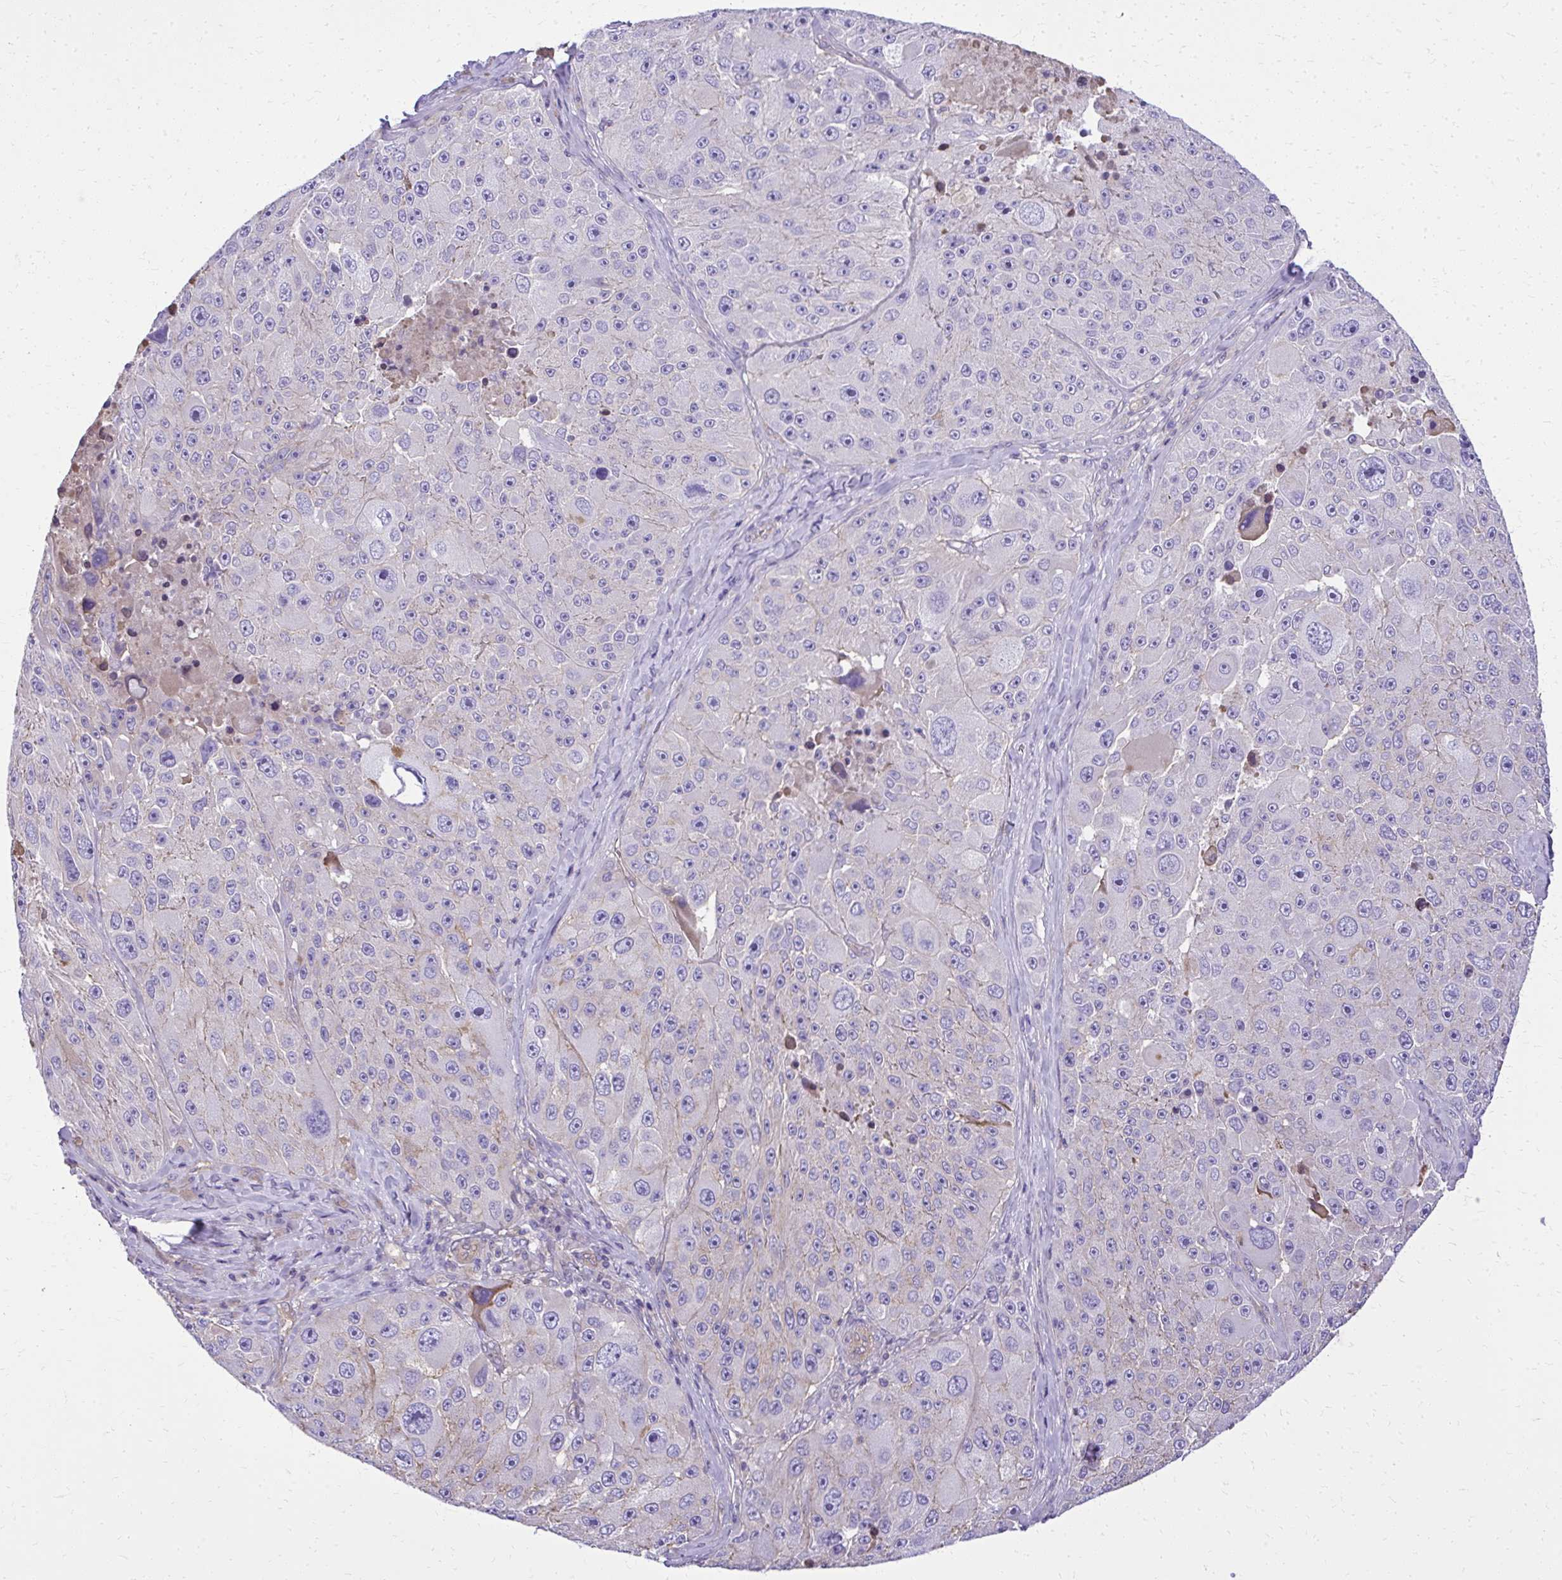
{"staining": {"intensity": "negative", "quantity": "none", "location": "none"}, "tissue": "melanoma", "cell_type": "Tumor cells", "image_type": "cancer", "snomed": [{"axis": "morphology", "description": "Malignant melanoma, Metastatic site"}, {"axis": "topography", "description": "Lymph node"}], "caption": "Immunohistochemical staining of melanoma exhibits no significant positivity in tumor cells.", "gene": "RUNDC3B", "patient": {"sex": "male", "age": 62}}